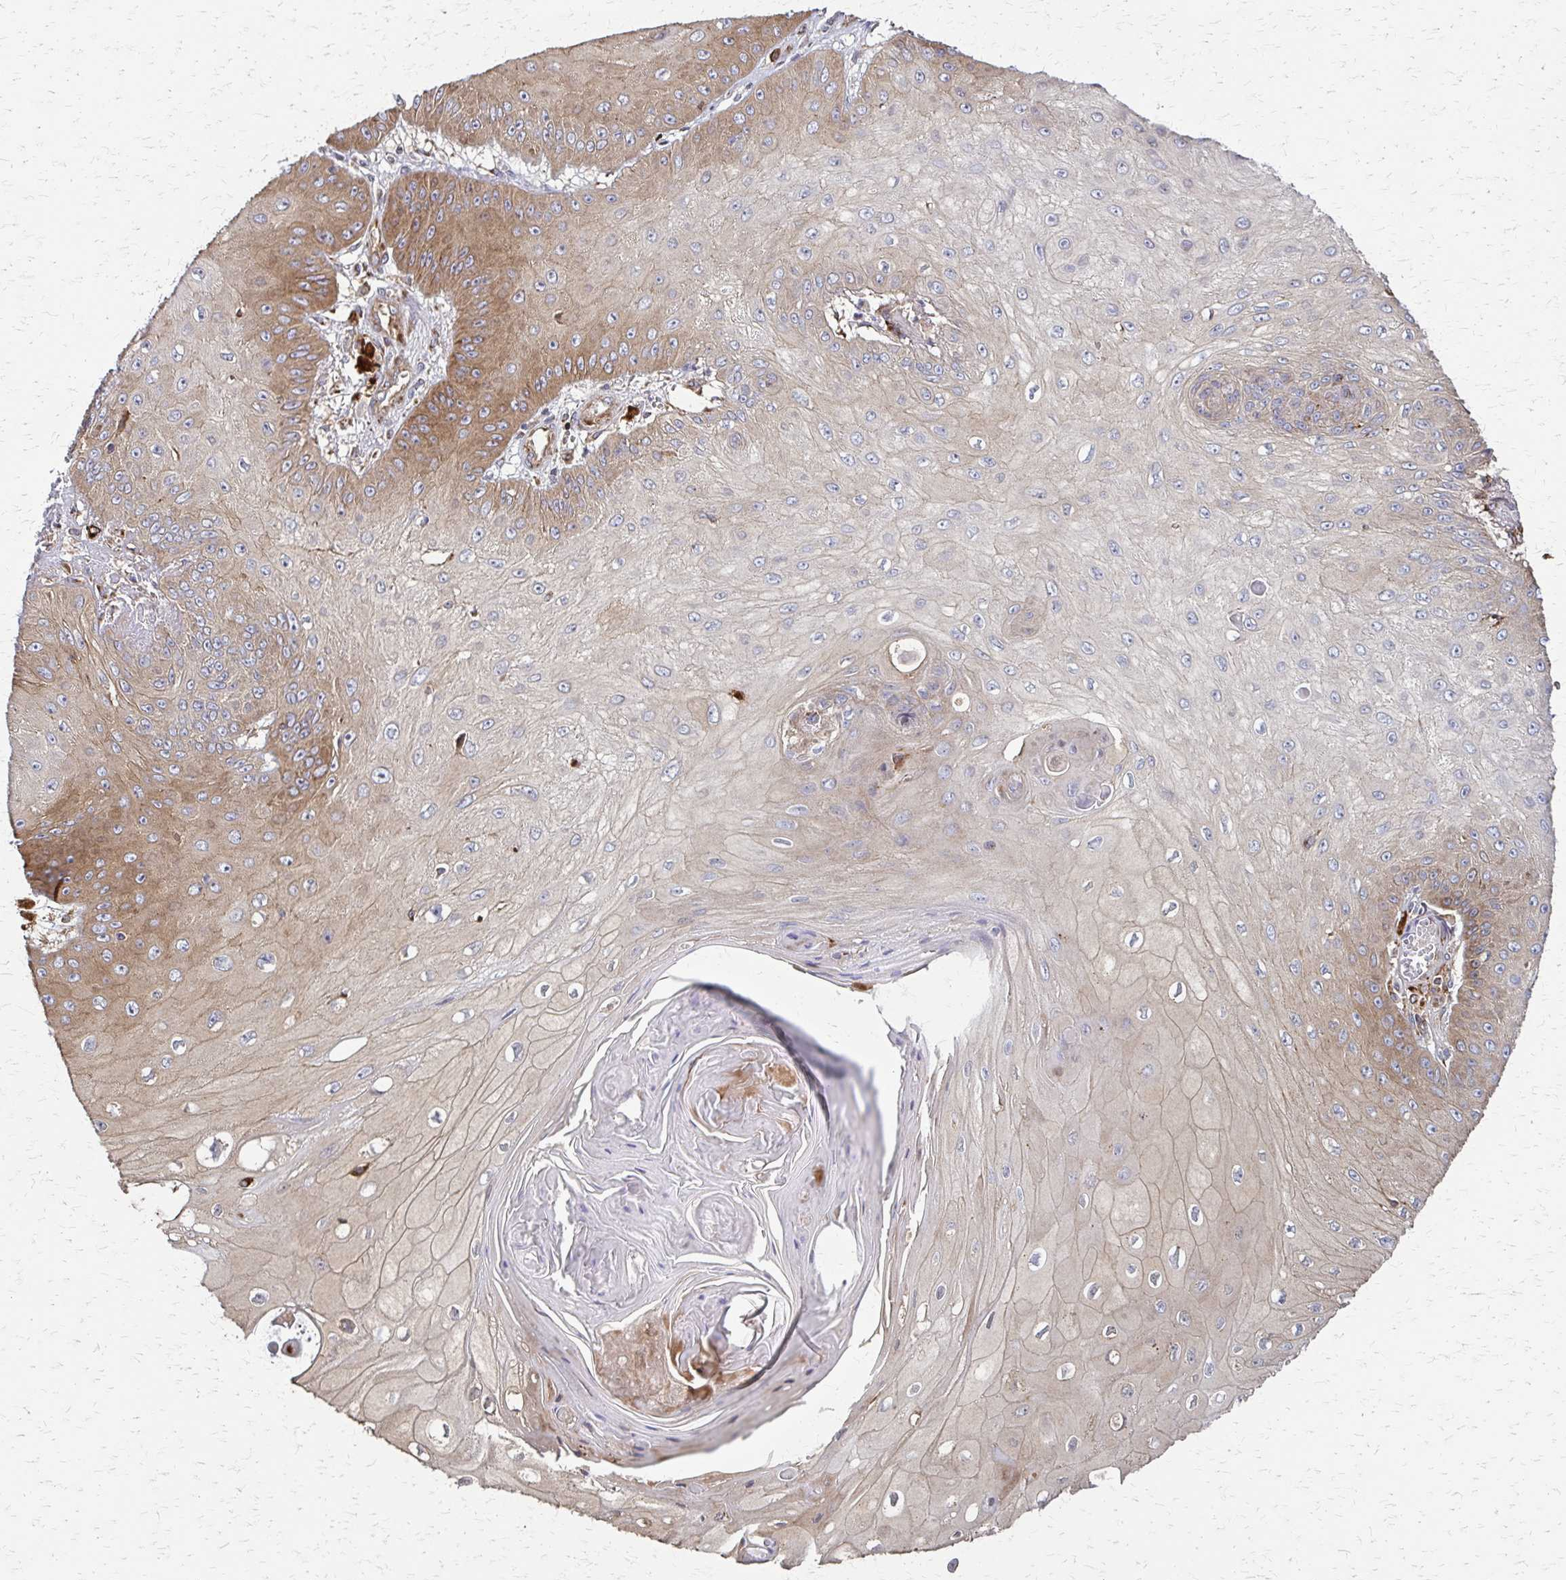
{"staining": {"intensity": "moderate", "quantity": "25%-75%", "location": "cytoplasmic/membranous"}, "tissue": "skin cancer", "cell_type": "Tumor cells", "image_type": "cancer", "snomed": [{"axis": "morphology", "description": "Squamous cell carcinoma, NOS"}, {"axis": "topography", "description": "Skin"}], "caption": "Moderate cytoplasmic/membranous expression is identified in approximately 25%-75% of tumor cells in skin cancer (squamous cell carcinoma). (IHC, brightfield microscopy, high magnification).", "gene": "EEF2", "patient": {"sex": "male", "age": 70}}